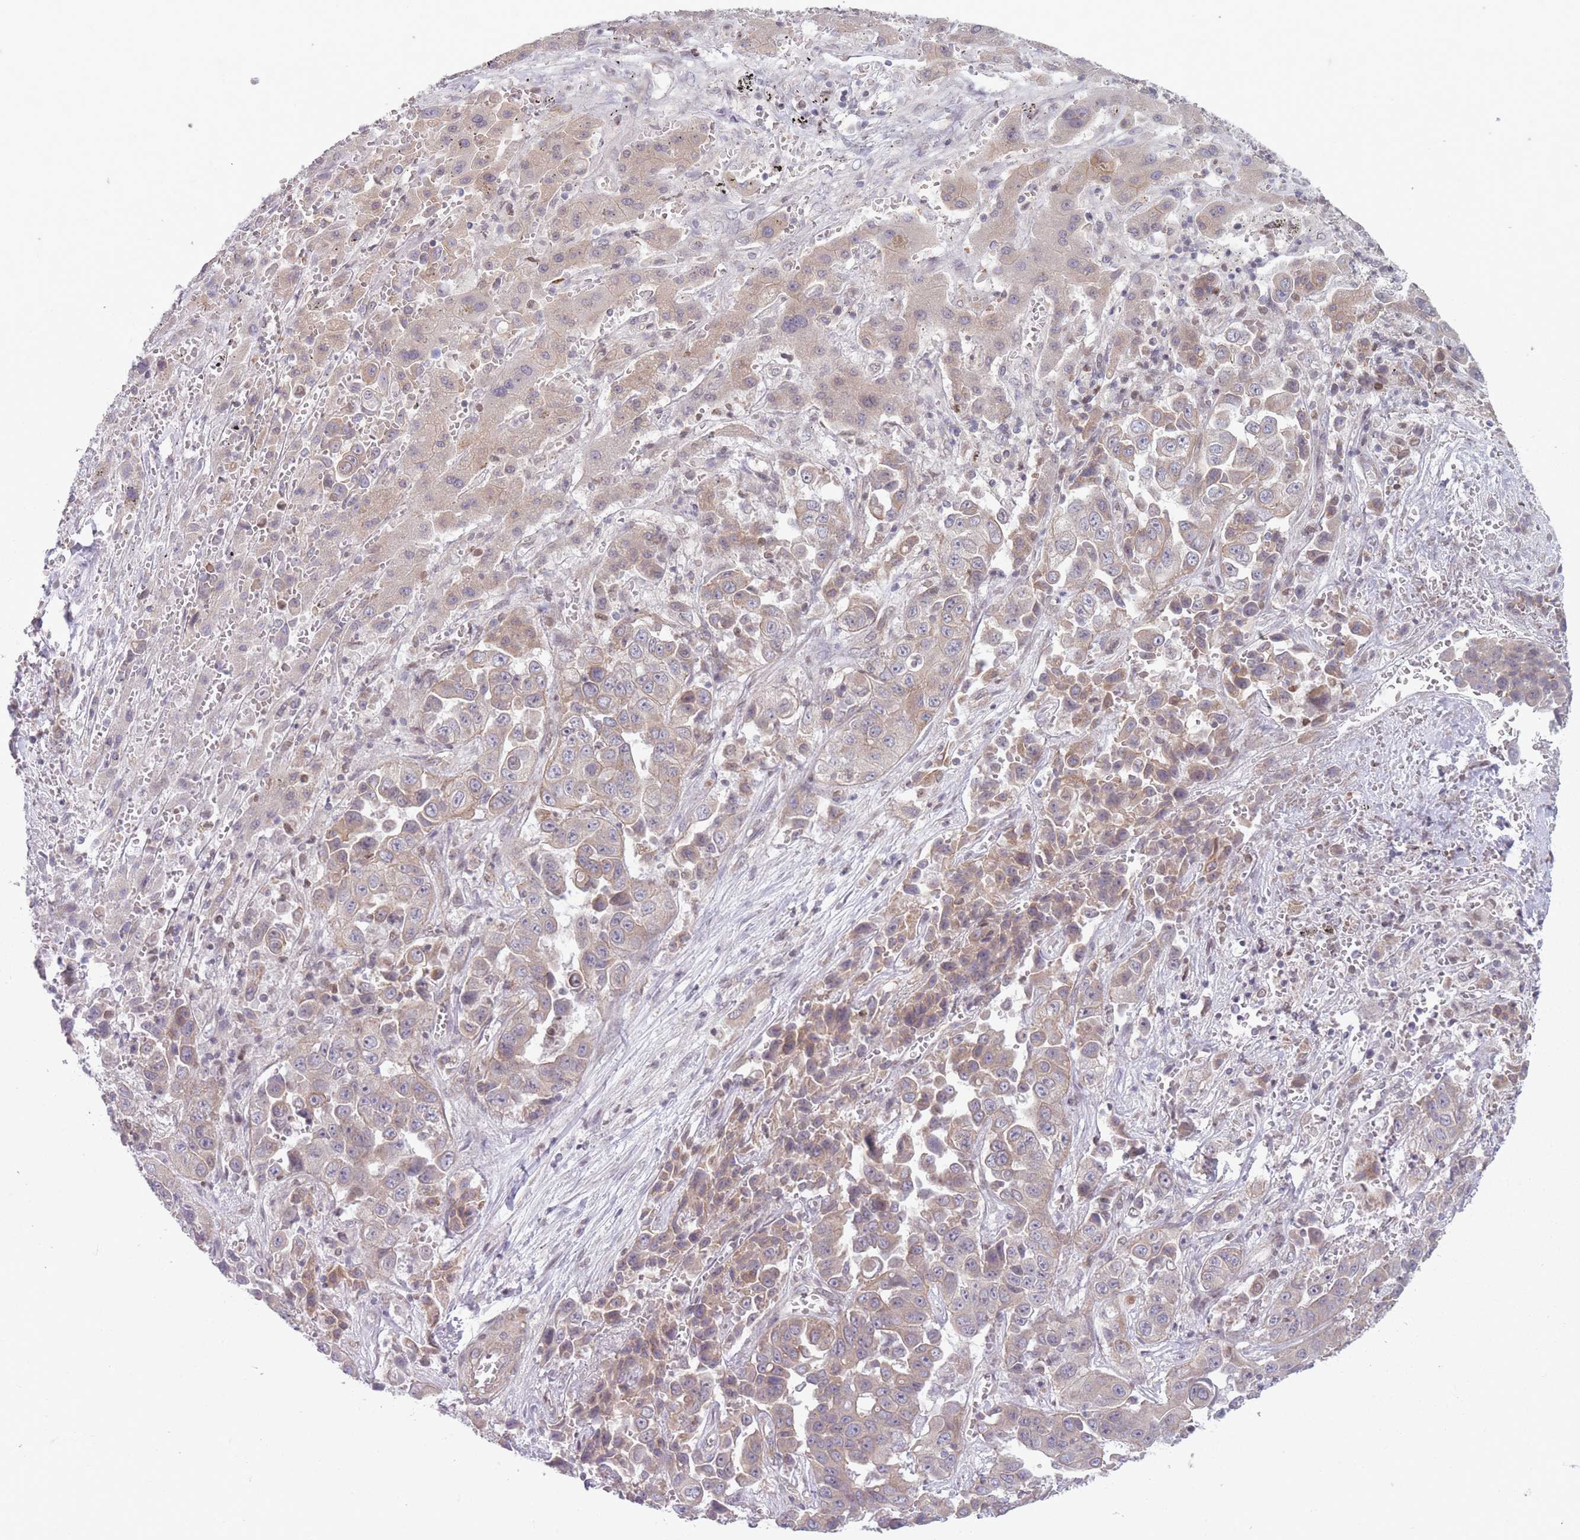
{"staining": {"intensity": "weak", "quantity": ">75%", "location": "cytoplasmic/membranous"}, "tissue": "liver cancer", "cell_type": "Tumor cells", "image_type": "cancer", "snomed": [{"axis": "morphology", "description": "Cholangiocarcinoma"}, {"axis": "topography", "description": "Liver"}], "caption": "Immunohistochemistry of human cholangiocarcinoma (liver) reveals low levels of weak cytoplasmic/membranous positivity in about >75% of tumor cells. The staining is performed using DAB brown chromogen to label protein expression. The nuclei are counter-stained blue using hematoxylin.", "gene": "VRK2", "patient": {"sex": "female", "age": 52}}